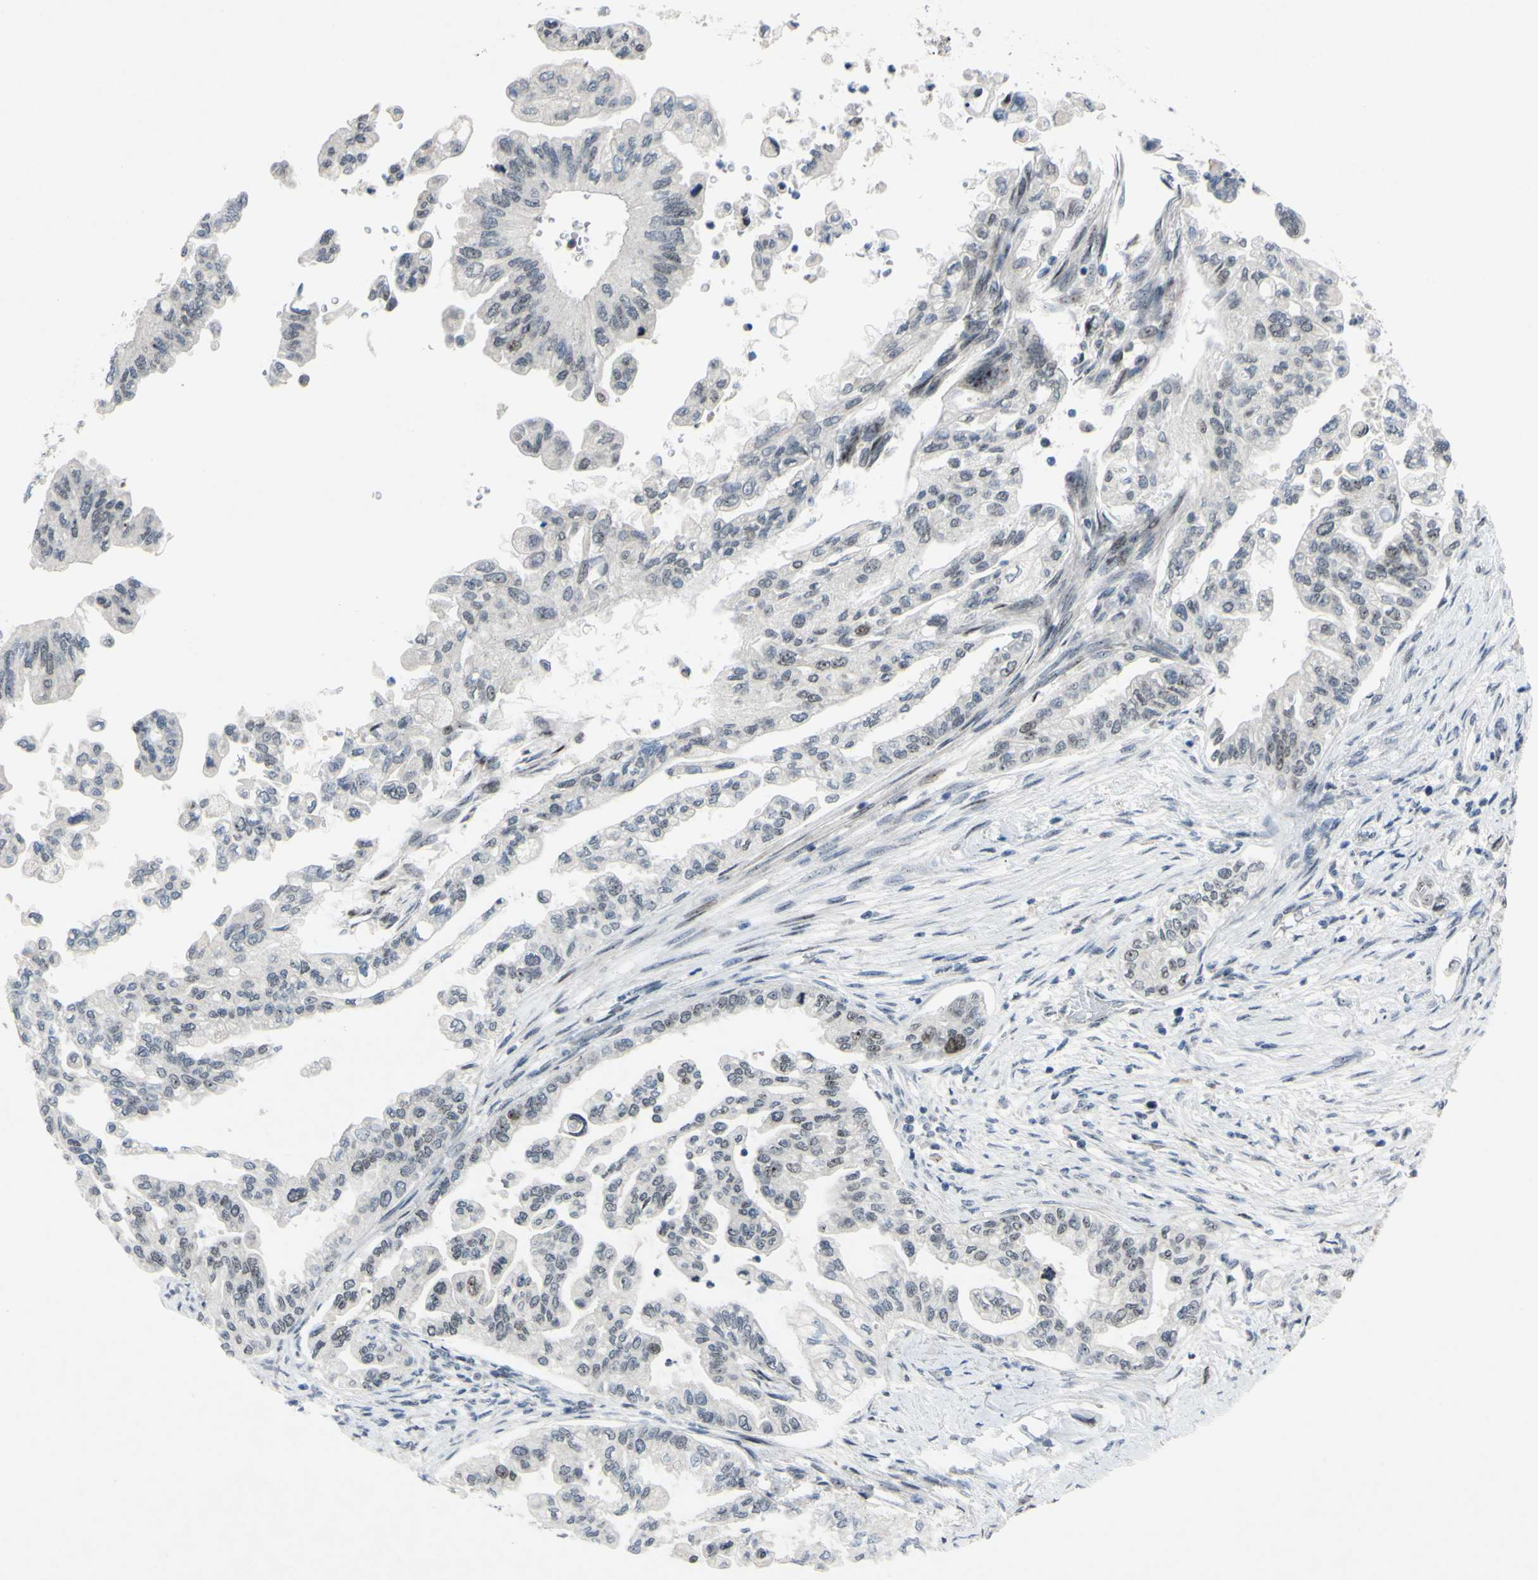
{"staining": {"intensity": "negative", "quantity": "none", "location": "none"}, "tissue": "pancreatic cancer", "cell_type": "Tumor cells", "image_type": "cancer", "snomed": [{"axis": "morphology", "description": "Normal tissue, NOS"}, {"axis": "topography", "description": "Pancreas"}], "caption": "DAB immunohistochemical staining of human pancreatic cancer shows no significant positivity in tumor cells.", "gene": "POLR1A", "patient": {"sex": "male", "age": 42}}